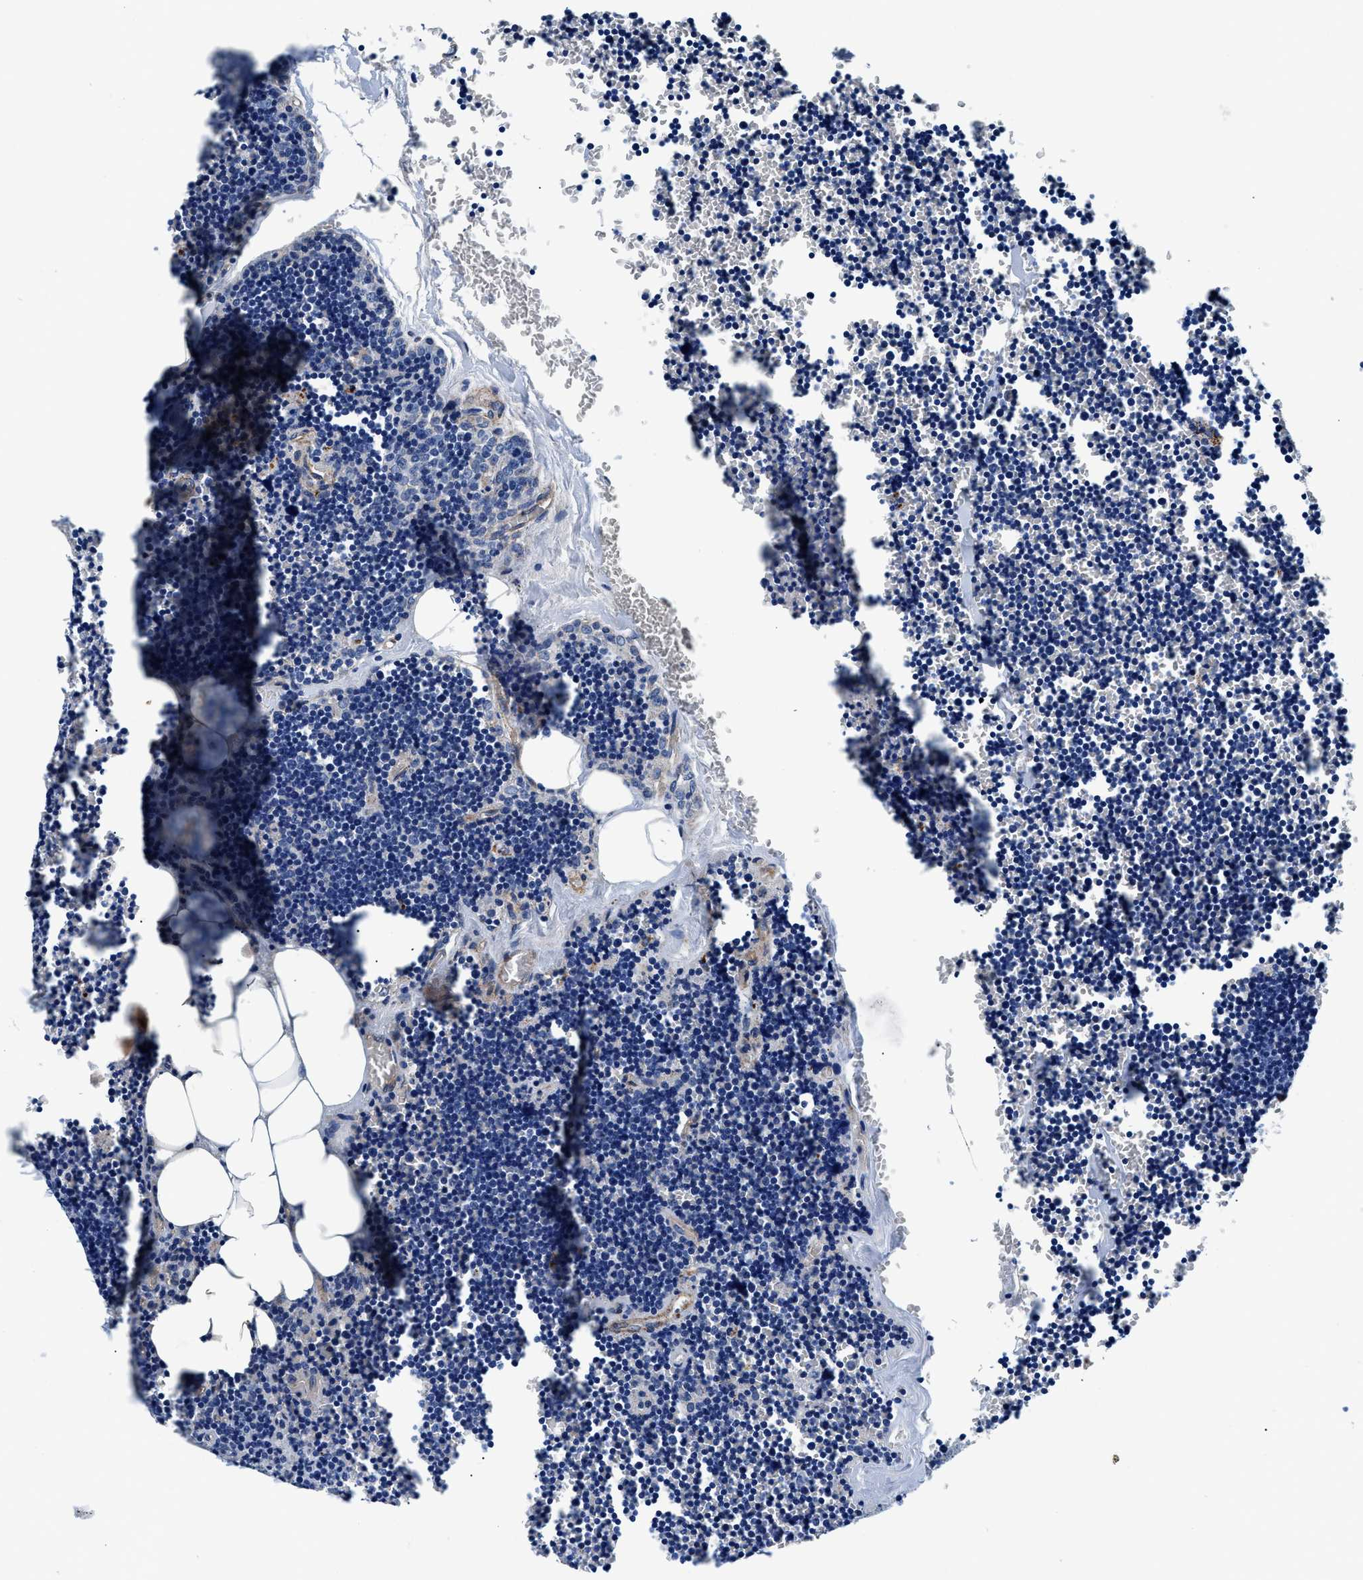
{"staining": {"intensity": "negative", "quantity": "none", "location": "none"}, "tissue": "lymph node", "cell_type": "Germinal center cells", "image_type": "normal", "snomed": [{"axis": "morphology", "description": "Normal tissue, NOS"}, {"axis": "topography", "description": "Lymph node"}], "caption": "Histopathology image shows no significant protein staining in germinal center cells of normal lymph node. The staining is performed using DAB brown chromogen with nuclei counter-stained in using hematoxylin.", "gene": "DAG1", "patient": {"sex": "male", "age": 33}}